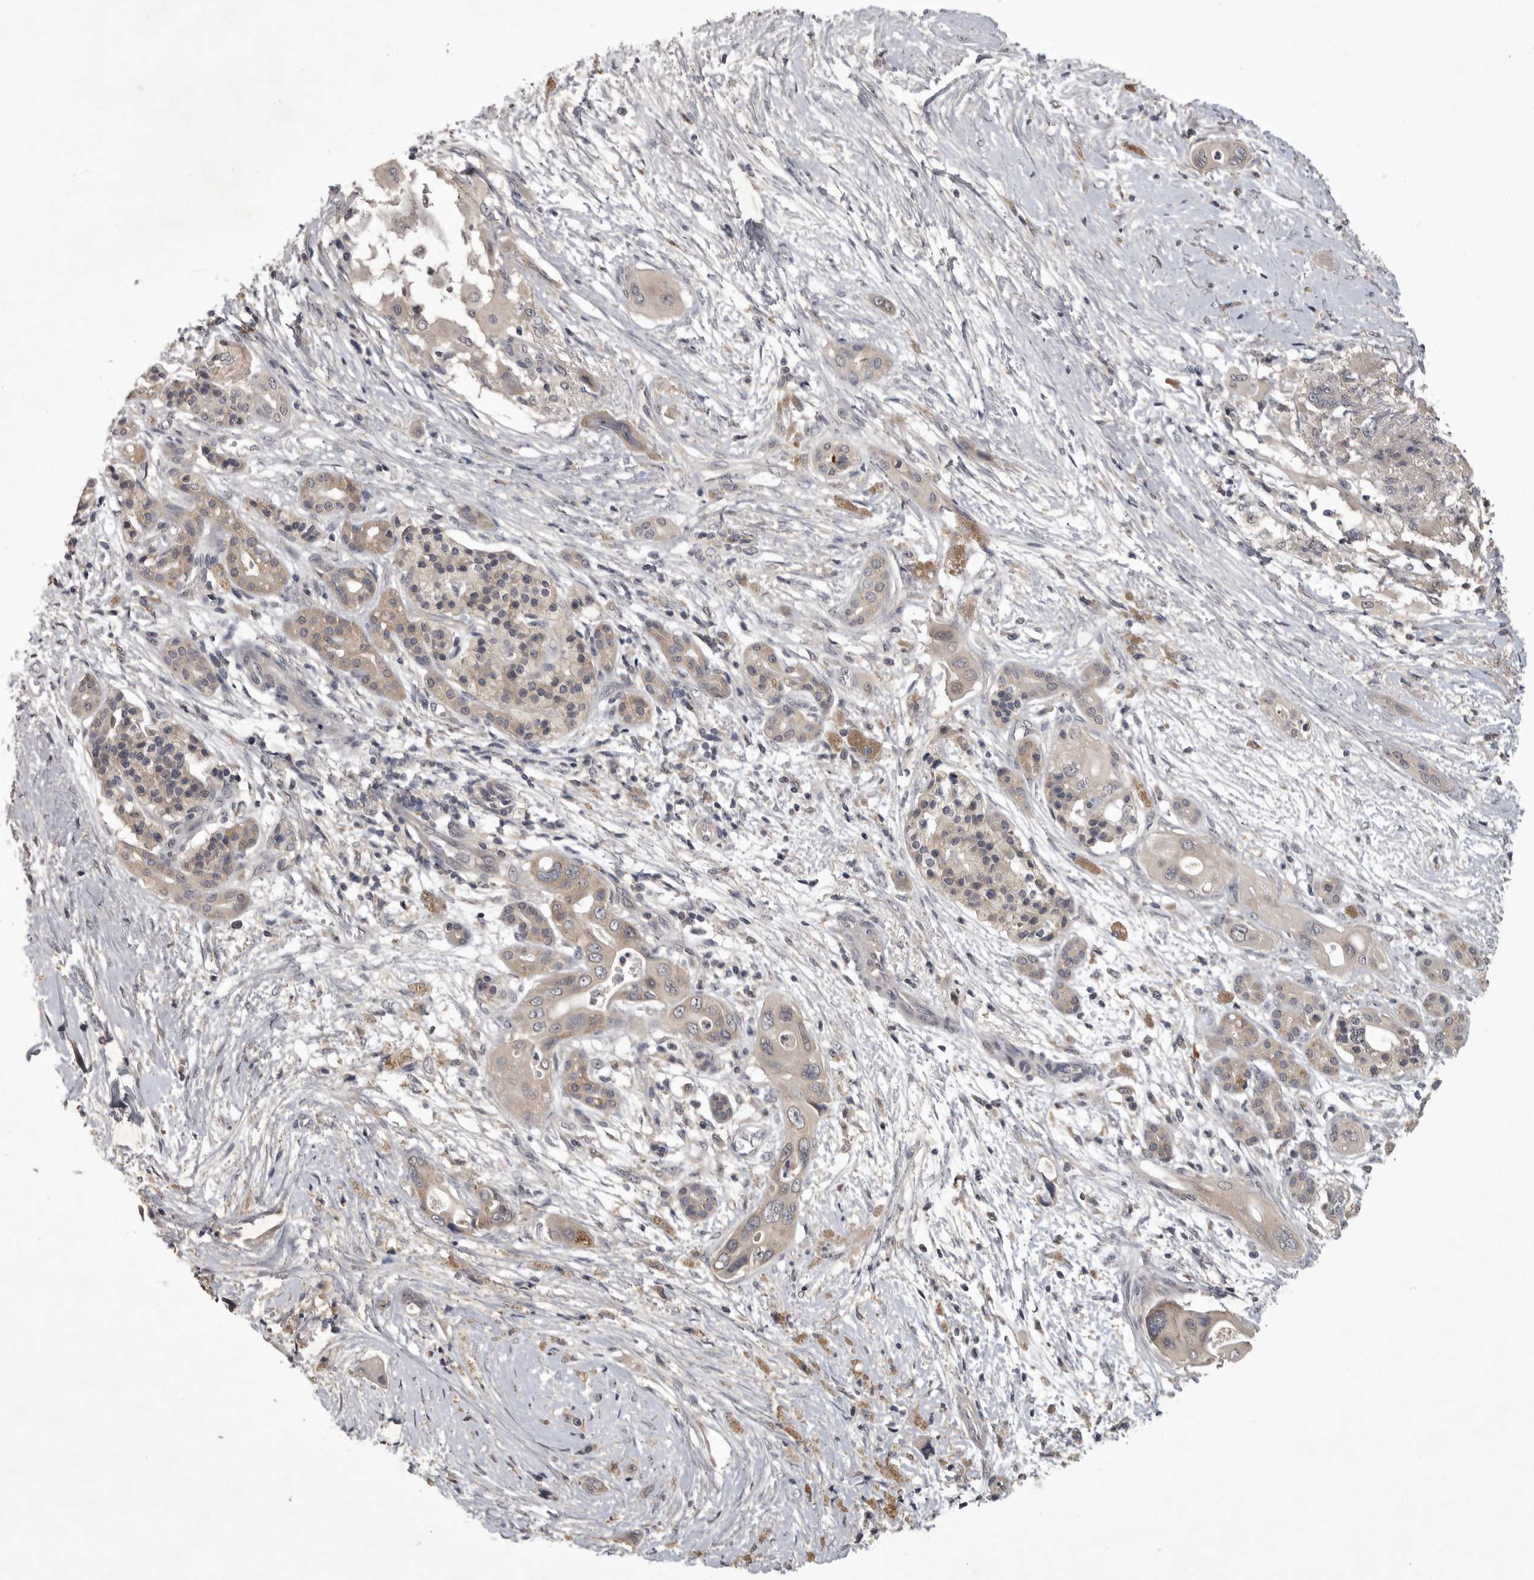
{"staining": {"intensity": "weak", "quantity": "25%-75%", "location": "cytoplasmic/membranous"}, "tissue": "pancreatic cancer", "cell_type": "Tumor cells", "image_type": "cancer", "snomed": [{"axis": "morphology", "description": "Adenocarcinoma, NOS"}, {"axis": "topography", "description": "Pancreas"}], "caption": "Adenocarcinoma (pancreatic) was stained to show a protein in brown. There is low levels of weak cytoplasmic/membranous expression in approximately 25%-75% of tumor cells. The staining is performed using DAB brown chromogen to label protein expression. The nuclei are counter-stained blue using hematoxylin.", "gene": "ZNF114", "patient": {"sex": "male", "age": 66}}